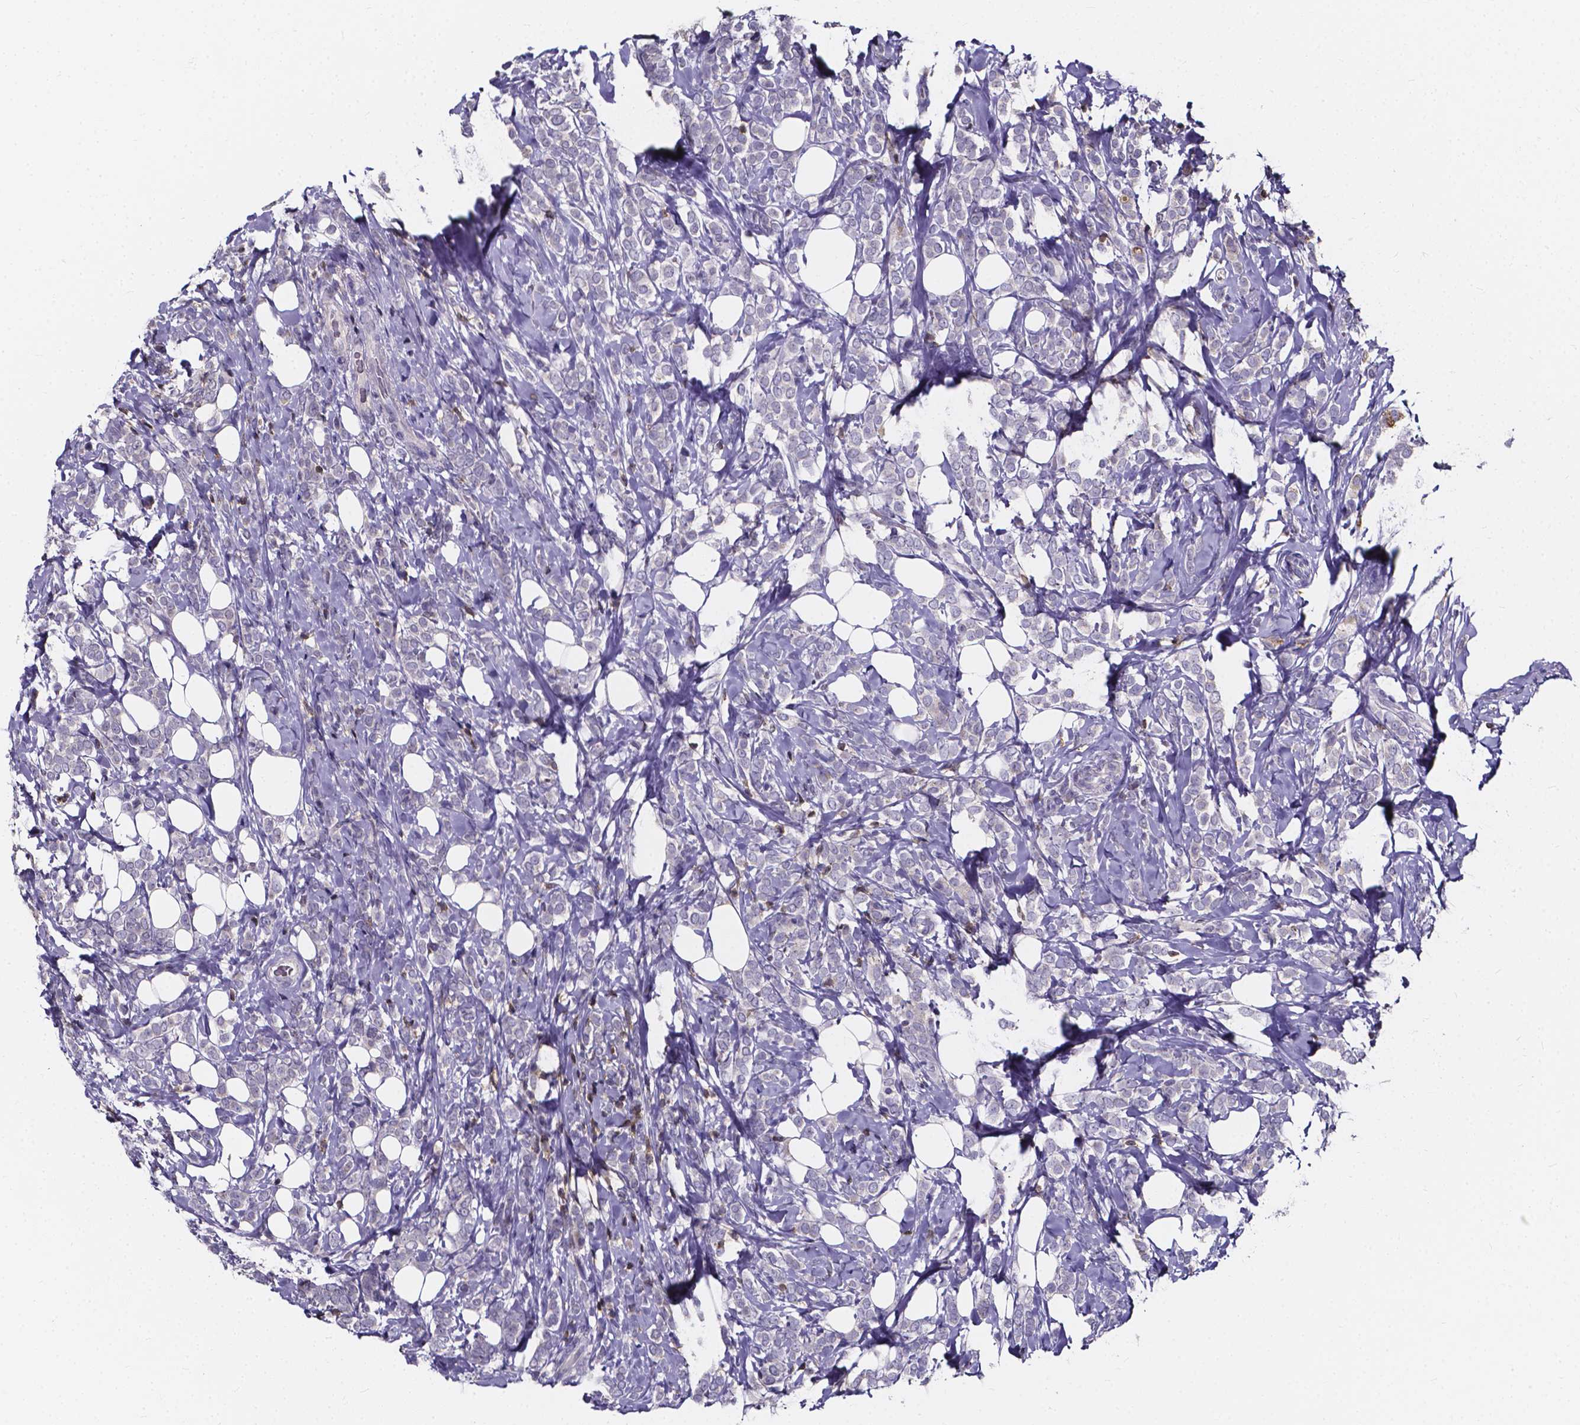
{"staining": {"intensity": "negative", "quantity": "none", "location": "none"}, "tissue": "breast cancer", "cell_type": "Tumor cells", "image_type": "cancer", "snomed": [{"axis": "morphology", "description": "Lobular carcinoma"}, {"axis": "topography", "description": "Breast"}], "caption": "An image of human breast cancer is negative for staining in tumor cells.", "gene": "THEMIS", "patient": {"sex": "female", "age": 49}}